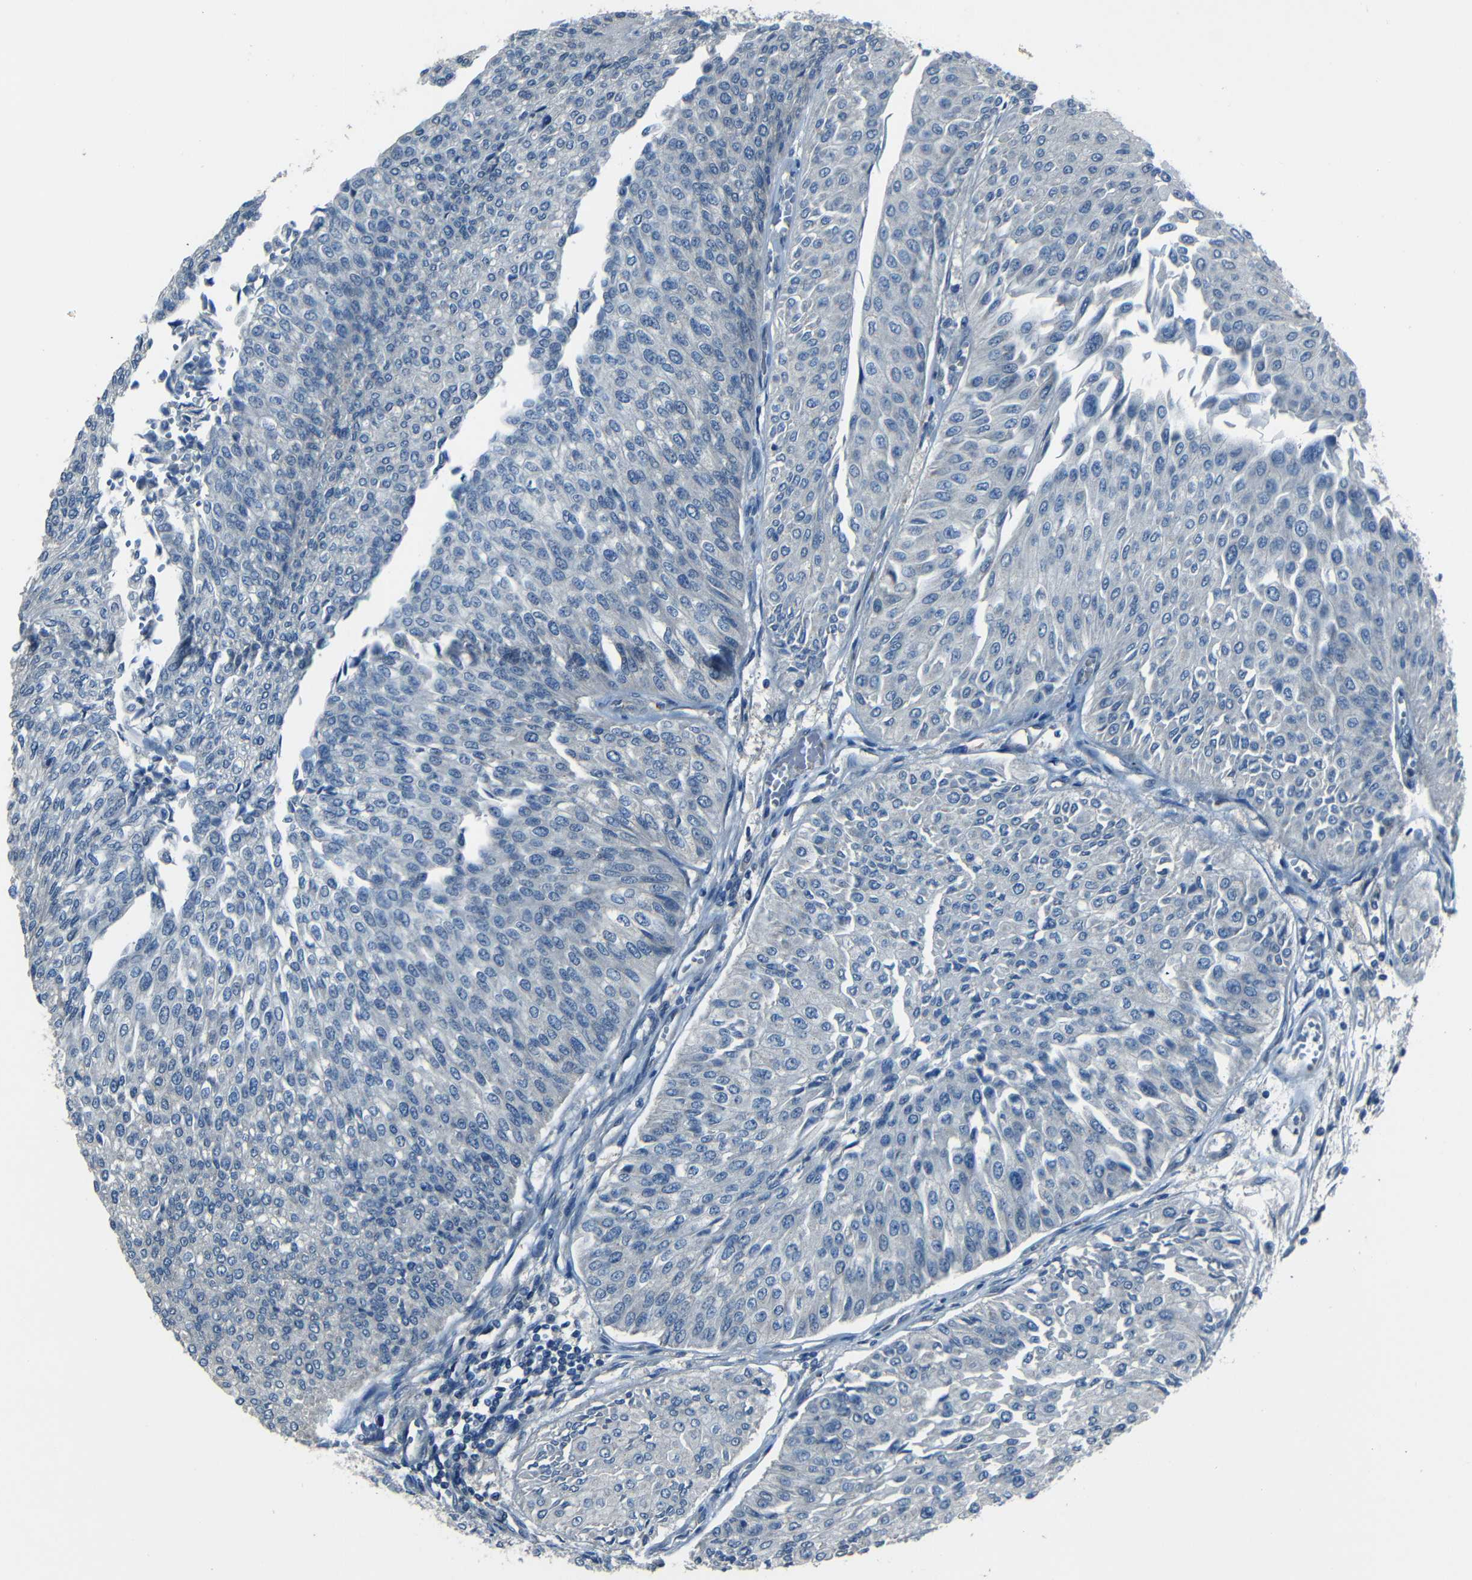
{"staining": {"intensity": "negative", "quantity": "none", "location": "none"}, "tissue": "urothelial cancer", "cell_type": "Tumor cells", "image_type": "cancer", "snomed": [{"axis": "morphology", "description": "Urothelial carcinoma, Low grade"}, {"axis": "topography", "description": "Urinary bladder"}], "caption": "A histopathology image of urothelial carcinoma (low-grade) stained for a protein exhibits no brown staining in tumor cells.", "gene": "SLA", "patient": {"sex": "male", "age": 67}}